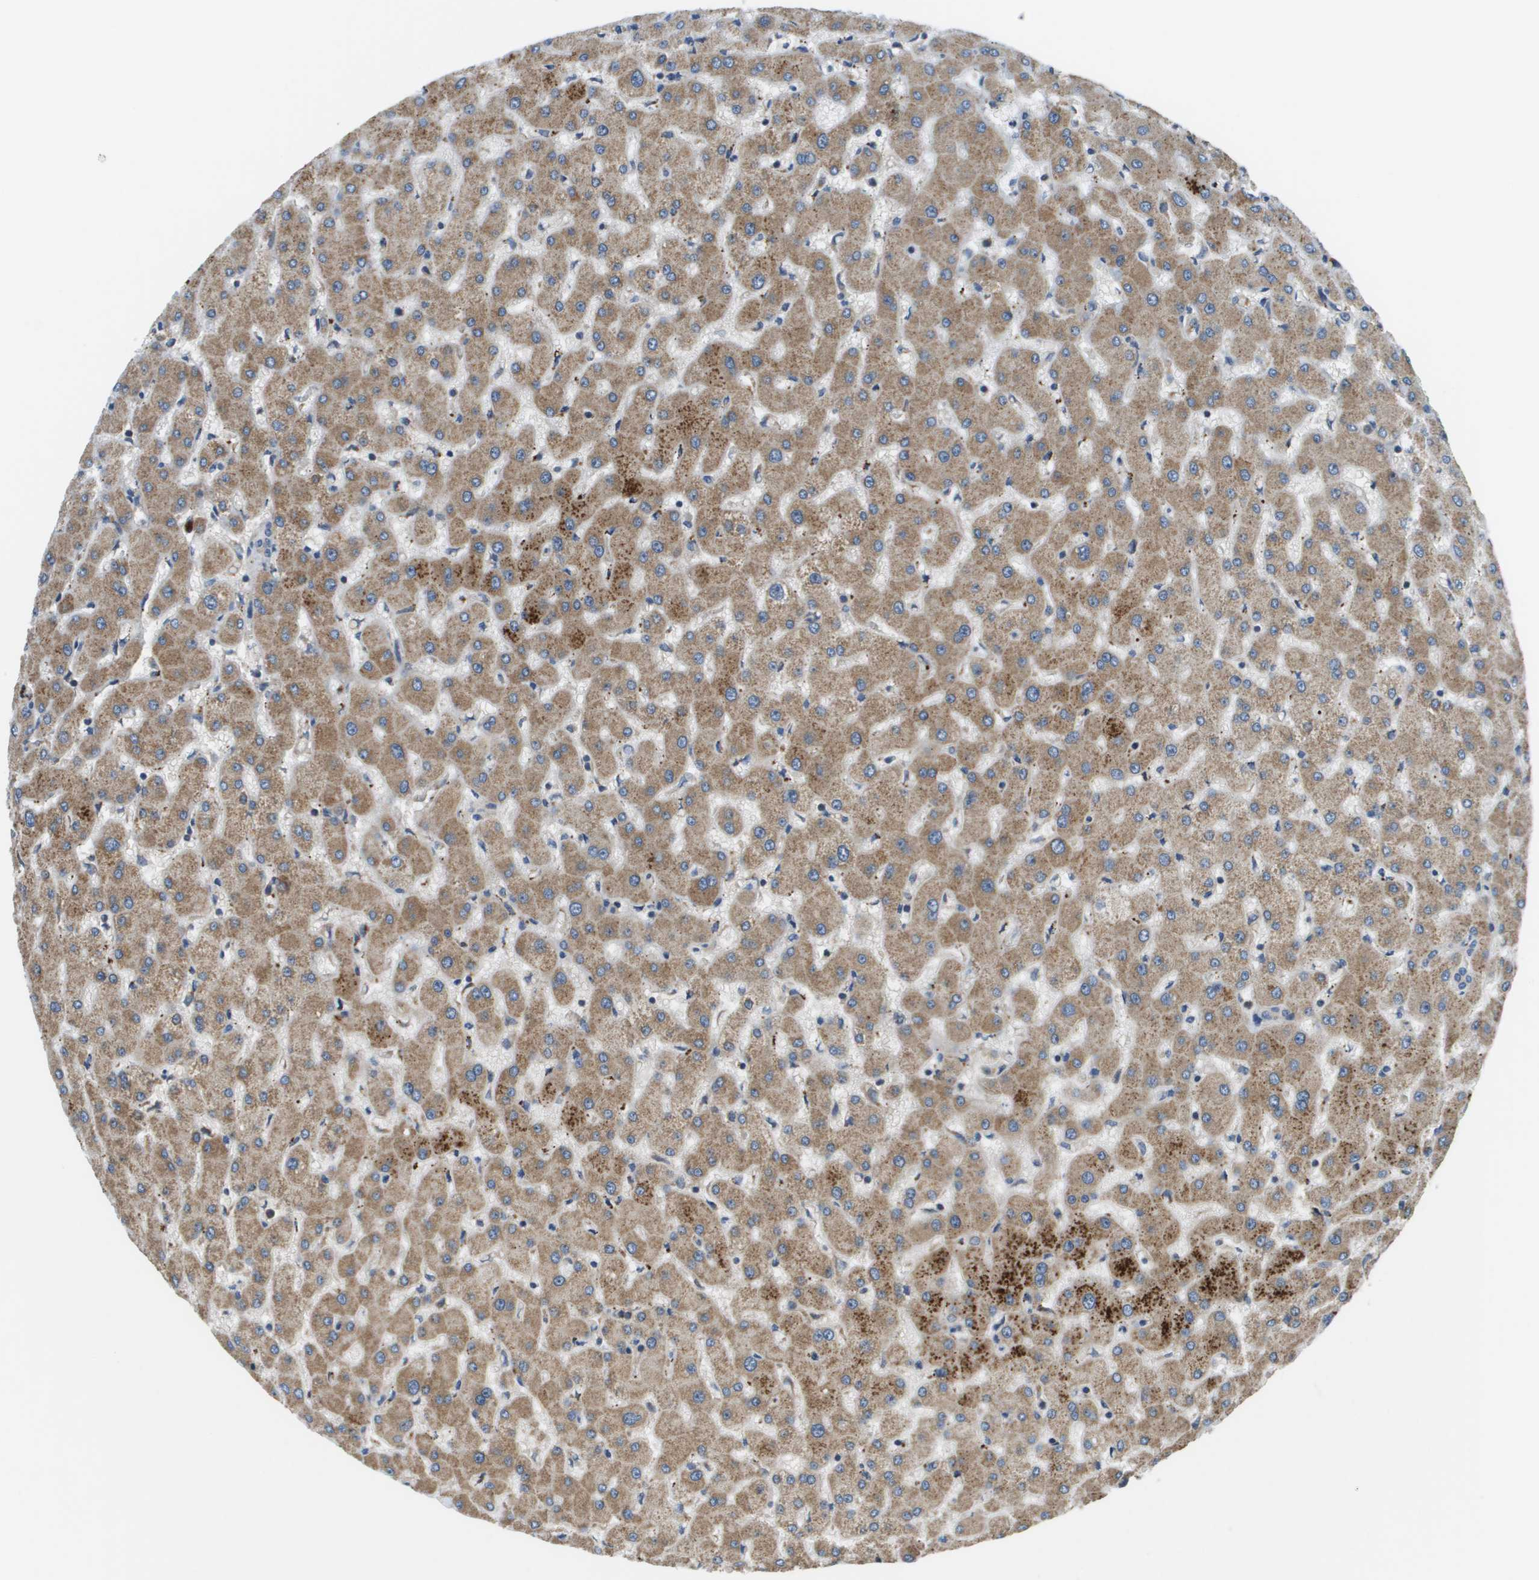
{"staining": {"intensity": "negative", "quantity": "none", "location": "none"}, "tissue": "liver", "cell_type": "Cholangiocytes", "image_type": "normal", "snomed": [{"axis": "morphology", "description": "Normal tissue, NOS"}, {"axis": "topography", "description": "Liver"}], "caption": "Immunohistochemistry (IHC) micrograph of unremarkable human liver stained for a protein (brown), which displays no positivity in cholangiocytes. (DAB immunohistochemistry (IHC) visualized using brightfield microscopy, high magnification).", "gene": "SLC25A20", "patient": {"sex": "female", "age": 63}}